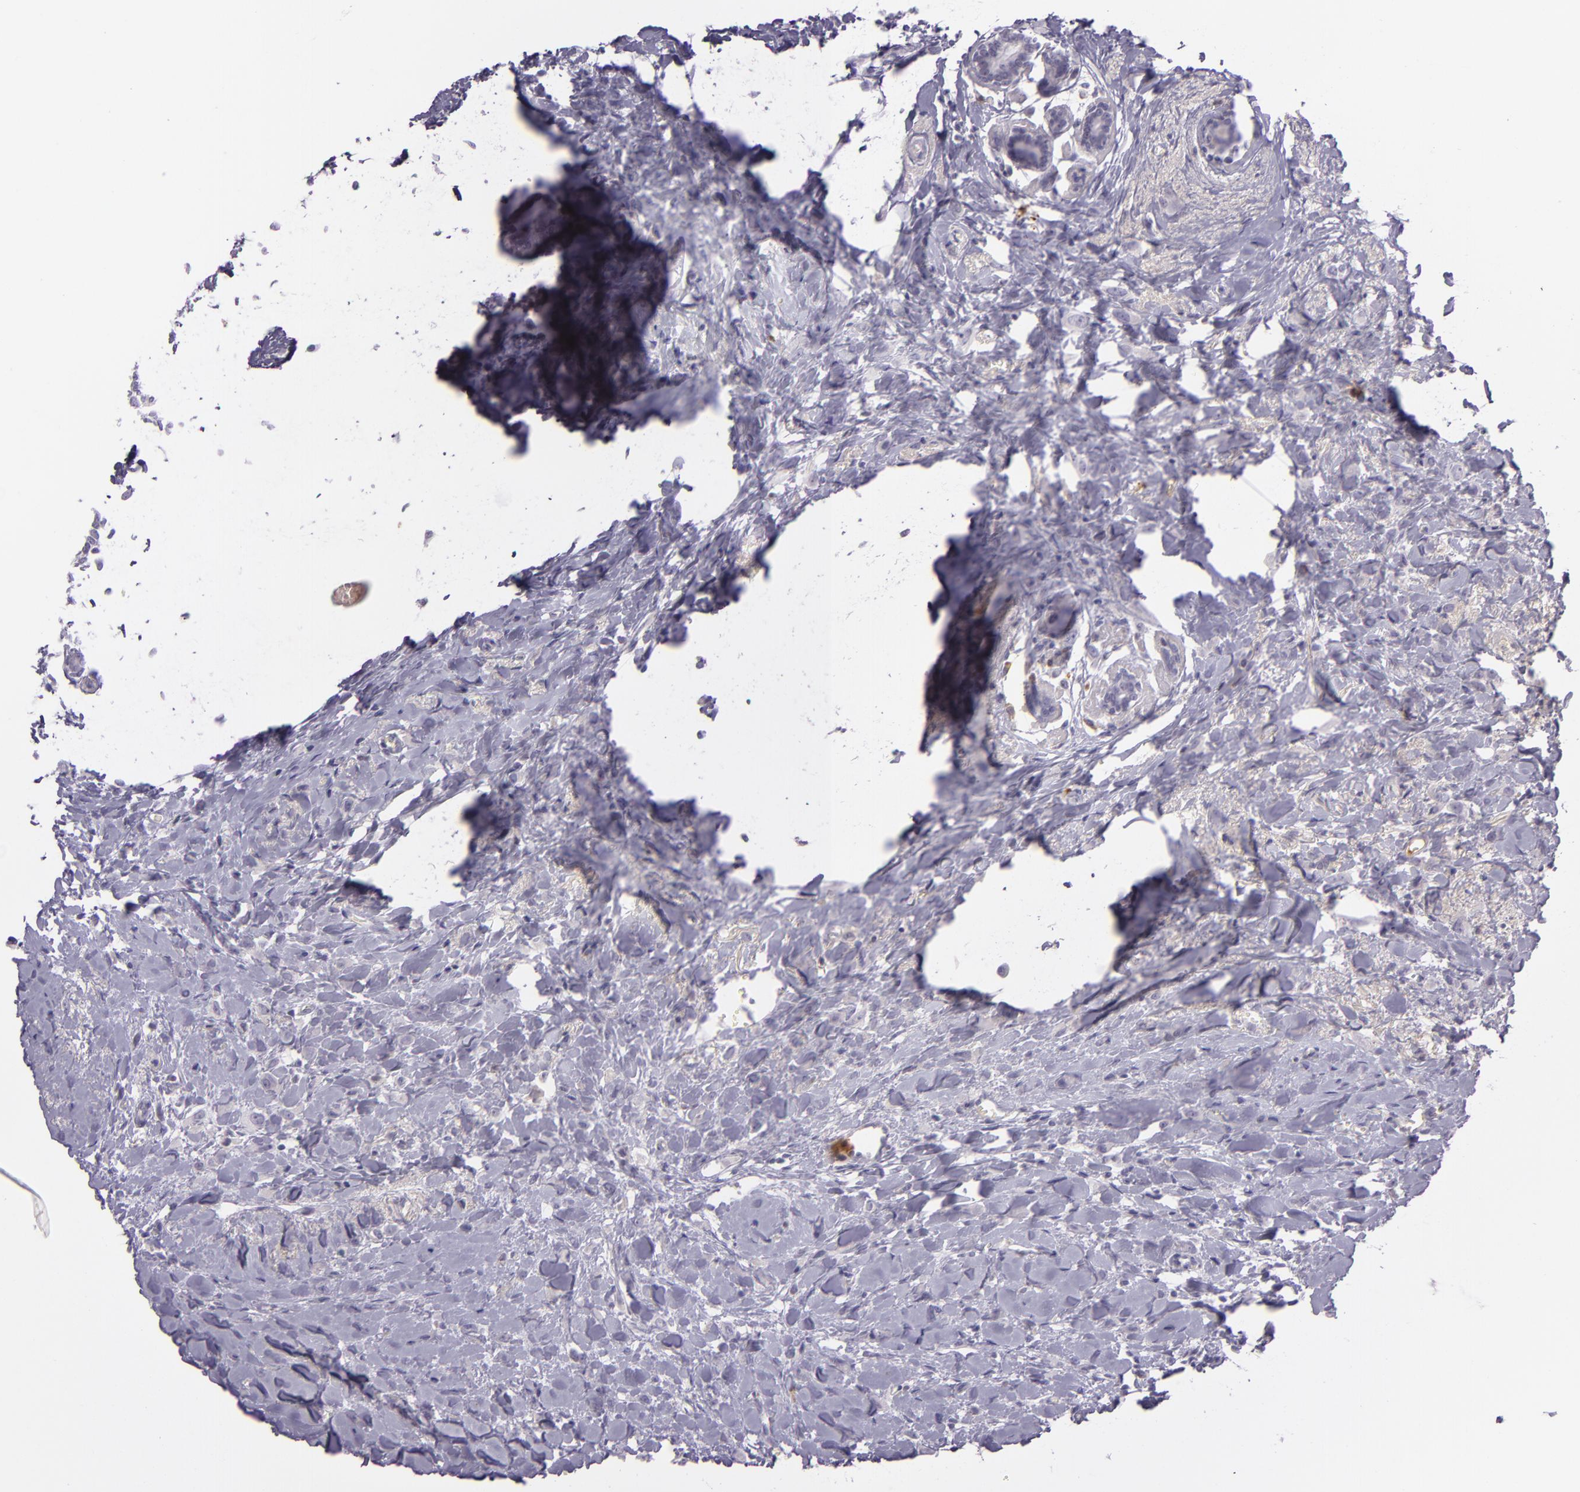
{"staining": {"intensity": "negative", "quantity": "none", "location": "none"}, "tissue": "breast cancer", "cell_type": "Tumor cells", "image_type": "cancer", "snomed": [{"axis": "morphology", "description": "Lobular carcinoma"}, {"axis": "topography", "description": "Breast"}], "caption": "A micrograph of breast lobular carcinoma stained for a protein shows no brown staining in tumor cells. (Stains: DAB (3,3'-diaminobenzidine) immunohistochemistry with hematoxylin counter stain, Microscopy: brightfield microscopy at high magnification).", "gene": "CHEK2", "patient": {"sex": "female", "age": 57}}